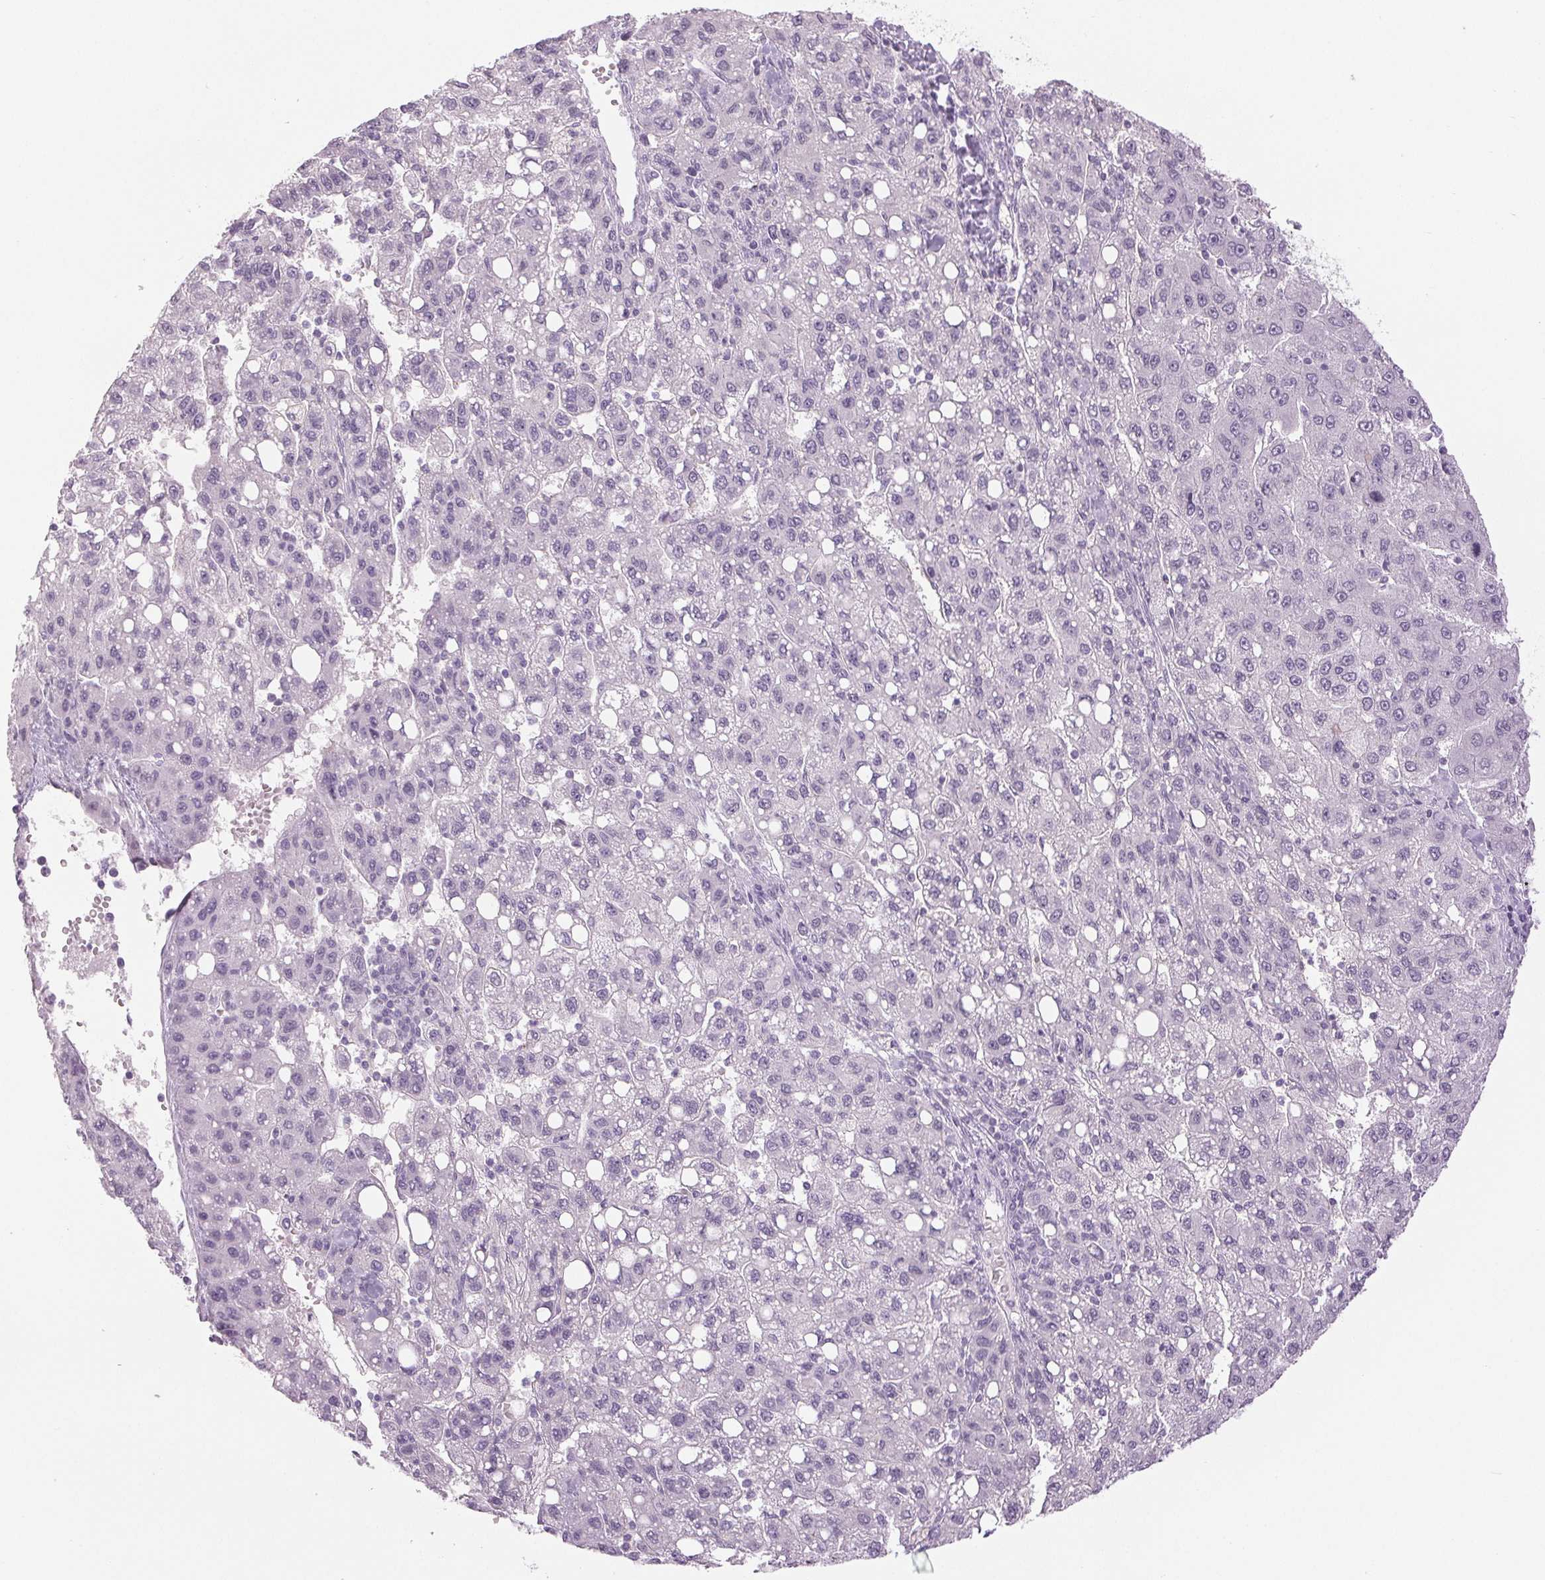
{"staining": {"intensity": "negative", "quantity": "none", "location": "none"}, "tissue": "liver cancer", "cell_type": "Tumor cells", "image_type": "cancer", "snomed": [{"axis": "morphology", "description": "Carcinoma, Hepatocellular, NOS"}, {"axis": "topography", "description": "Liver"}], "caption": "Liver hepatocellular carcinoma was stained to show a protein in brown. There is no significant expression in tumor cells.", "gene": "DNAJC6", "patient": {"sex": "female", "age": 82}}